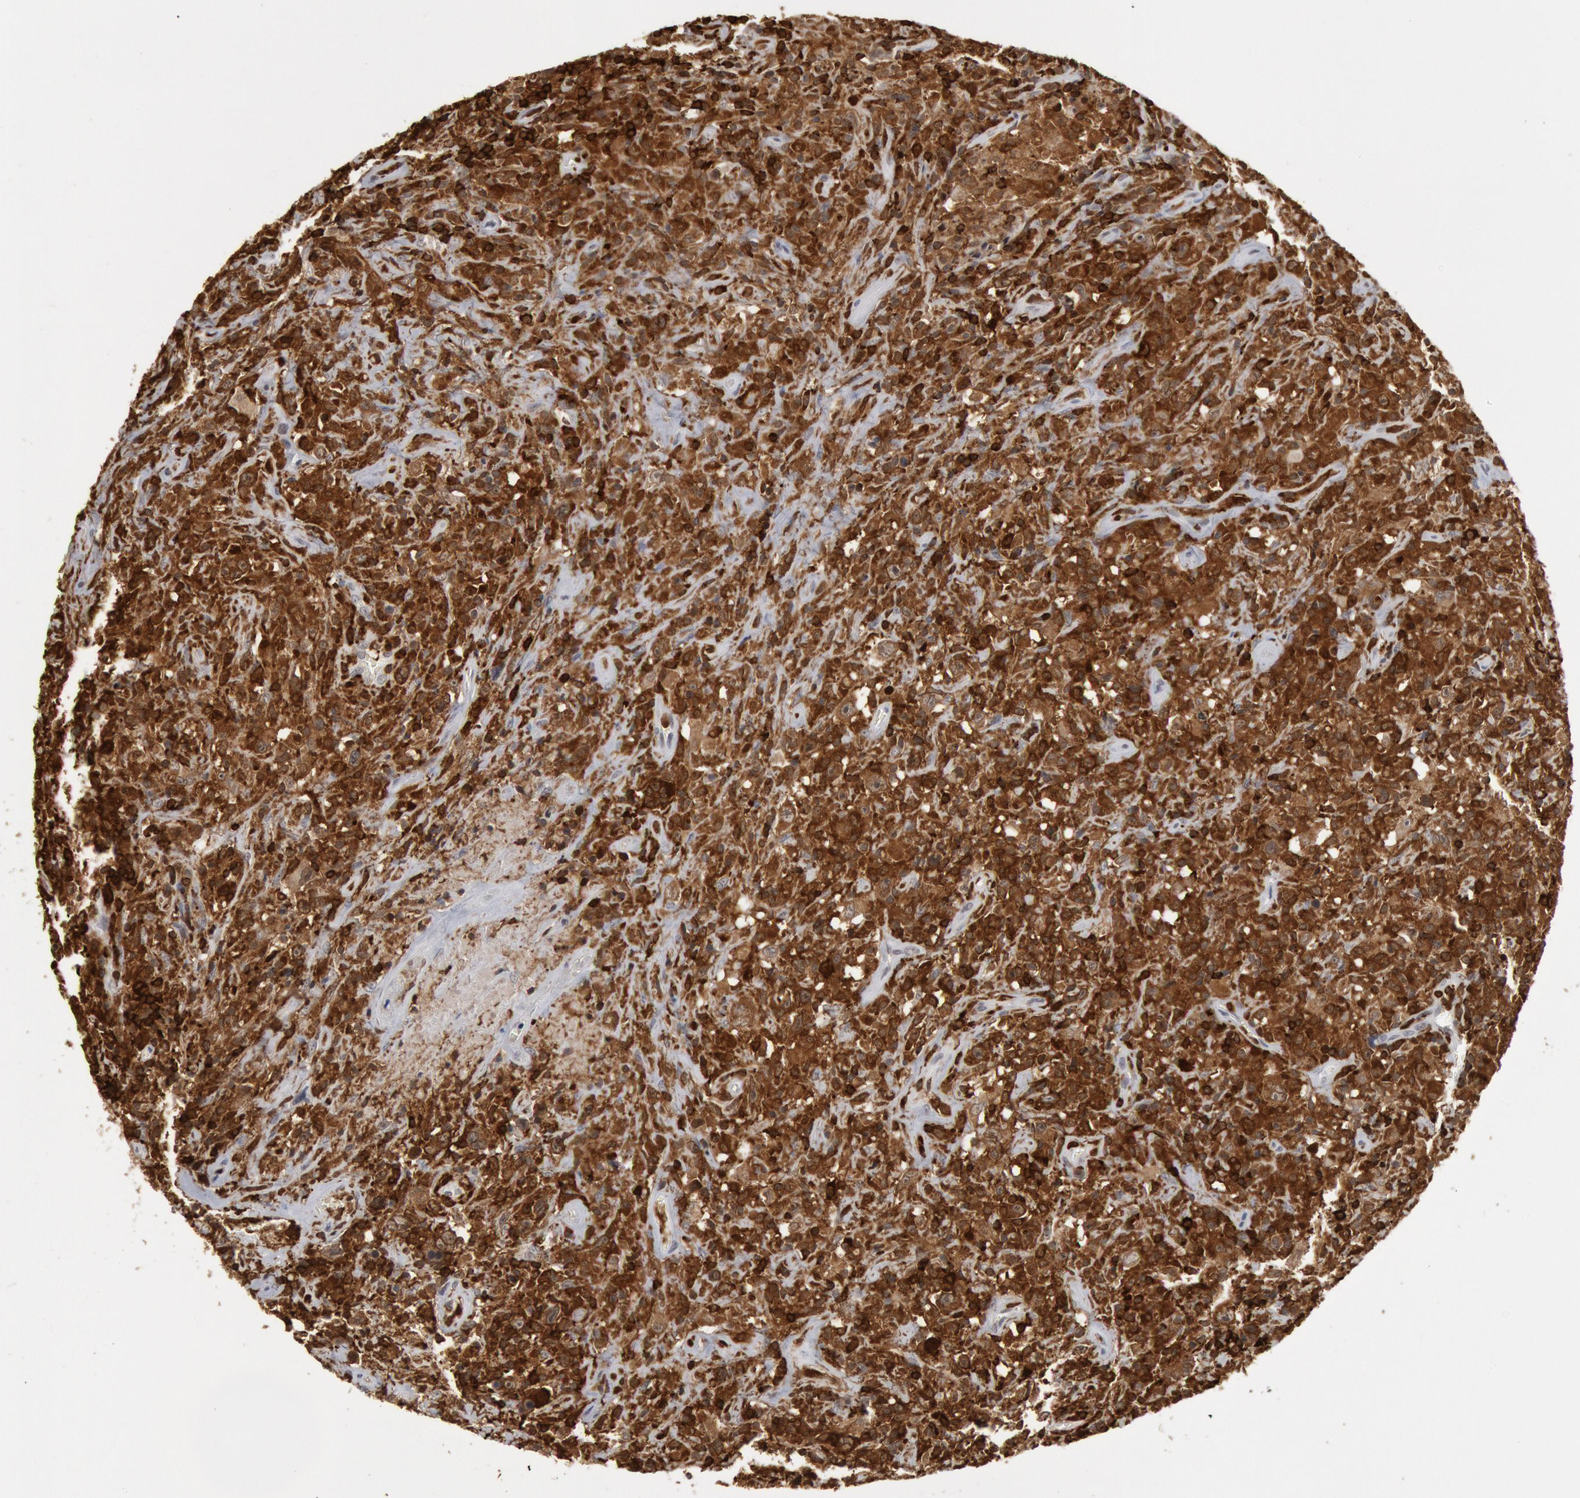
{"staining": {"intensity": "strong", "quantity": ">75%", "location": "cytoplasmic/membranous,nuclear"}, "tissue": "lymphoma", "cell_type": "Tumor cells", "image_type": "cancer", "snomed": [{"axis": "morphology", "description": "Hodgkin's disease, NOS"}, {"axis": "topography", "description": "Lymph node"}], "caption": "Immunohistochemistry histopathology image of neoplastic tissue: human lymphoma stained using immunohistochemistry (IHC) exhibits high levels of strong protein expression localized specifically in the cytoplasmic/membranous and nuclear of tumor cells, appearing as a cytoplasmic/membranous and nuclear brown color.", "gene": "PTPN6", "patient": {"sex": "male", "age": 46}}